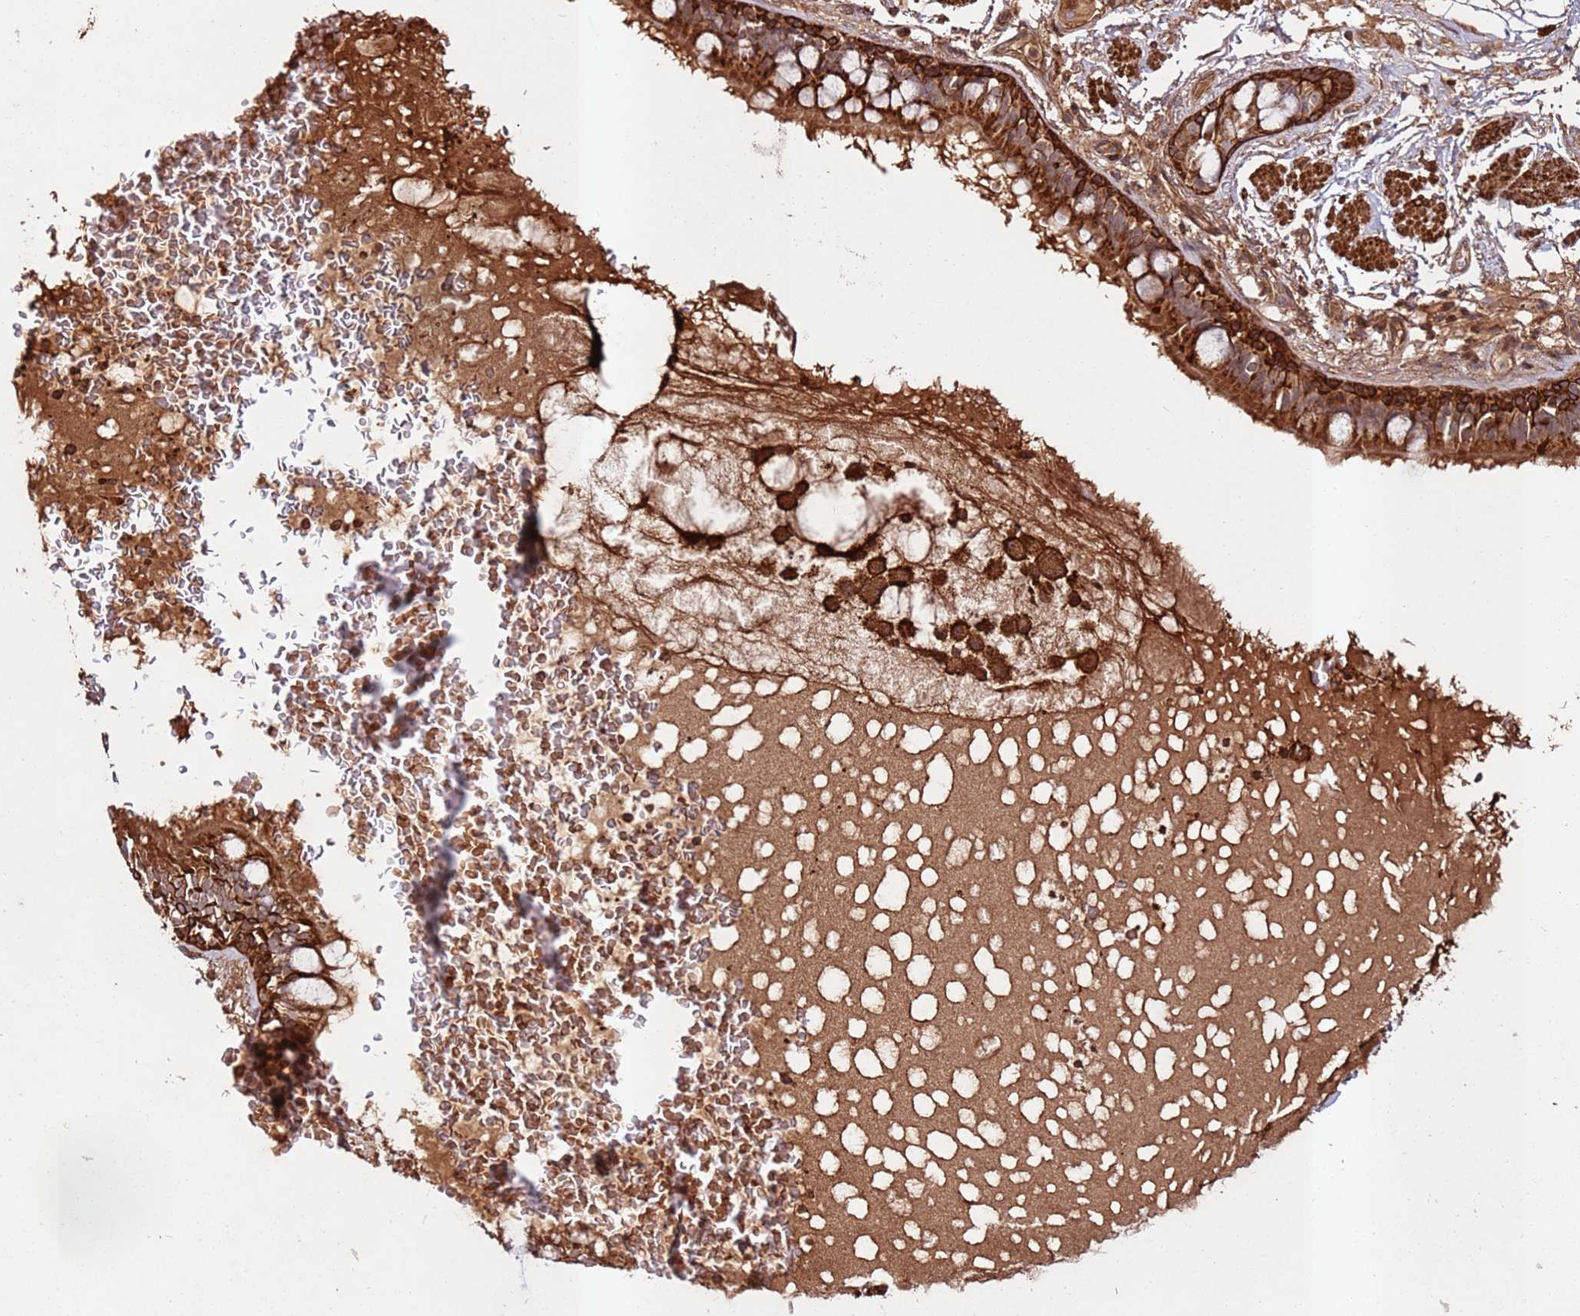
{"staining": {"intensity": "strong", "quantity": ">75%", "location": "cytoplasmic/membranous"}, "tissue": "bronchus", "cell_type": "Respiratory epithelial cells", "image_type": "normal", "snomed": [{"axis": "morphology", "description": "Normal tissue, NOS"}, {"axis": "topography", "description": "Bronchus"}], "caption": "The micrograph shows staining of unremarkable bronchus, revealing strong cytoplasmic/membranous protein staining (brown color) within respiratory epithelial cells. The staining was performed using DAB, with brown indicating positive protein expression. Nuclei are stained blue with hematoxylin.", "gene": "FAM186A", "patient": {"sex": "male", "age": 70}}